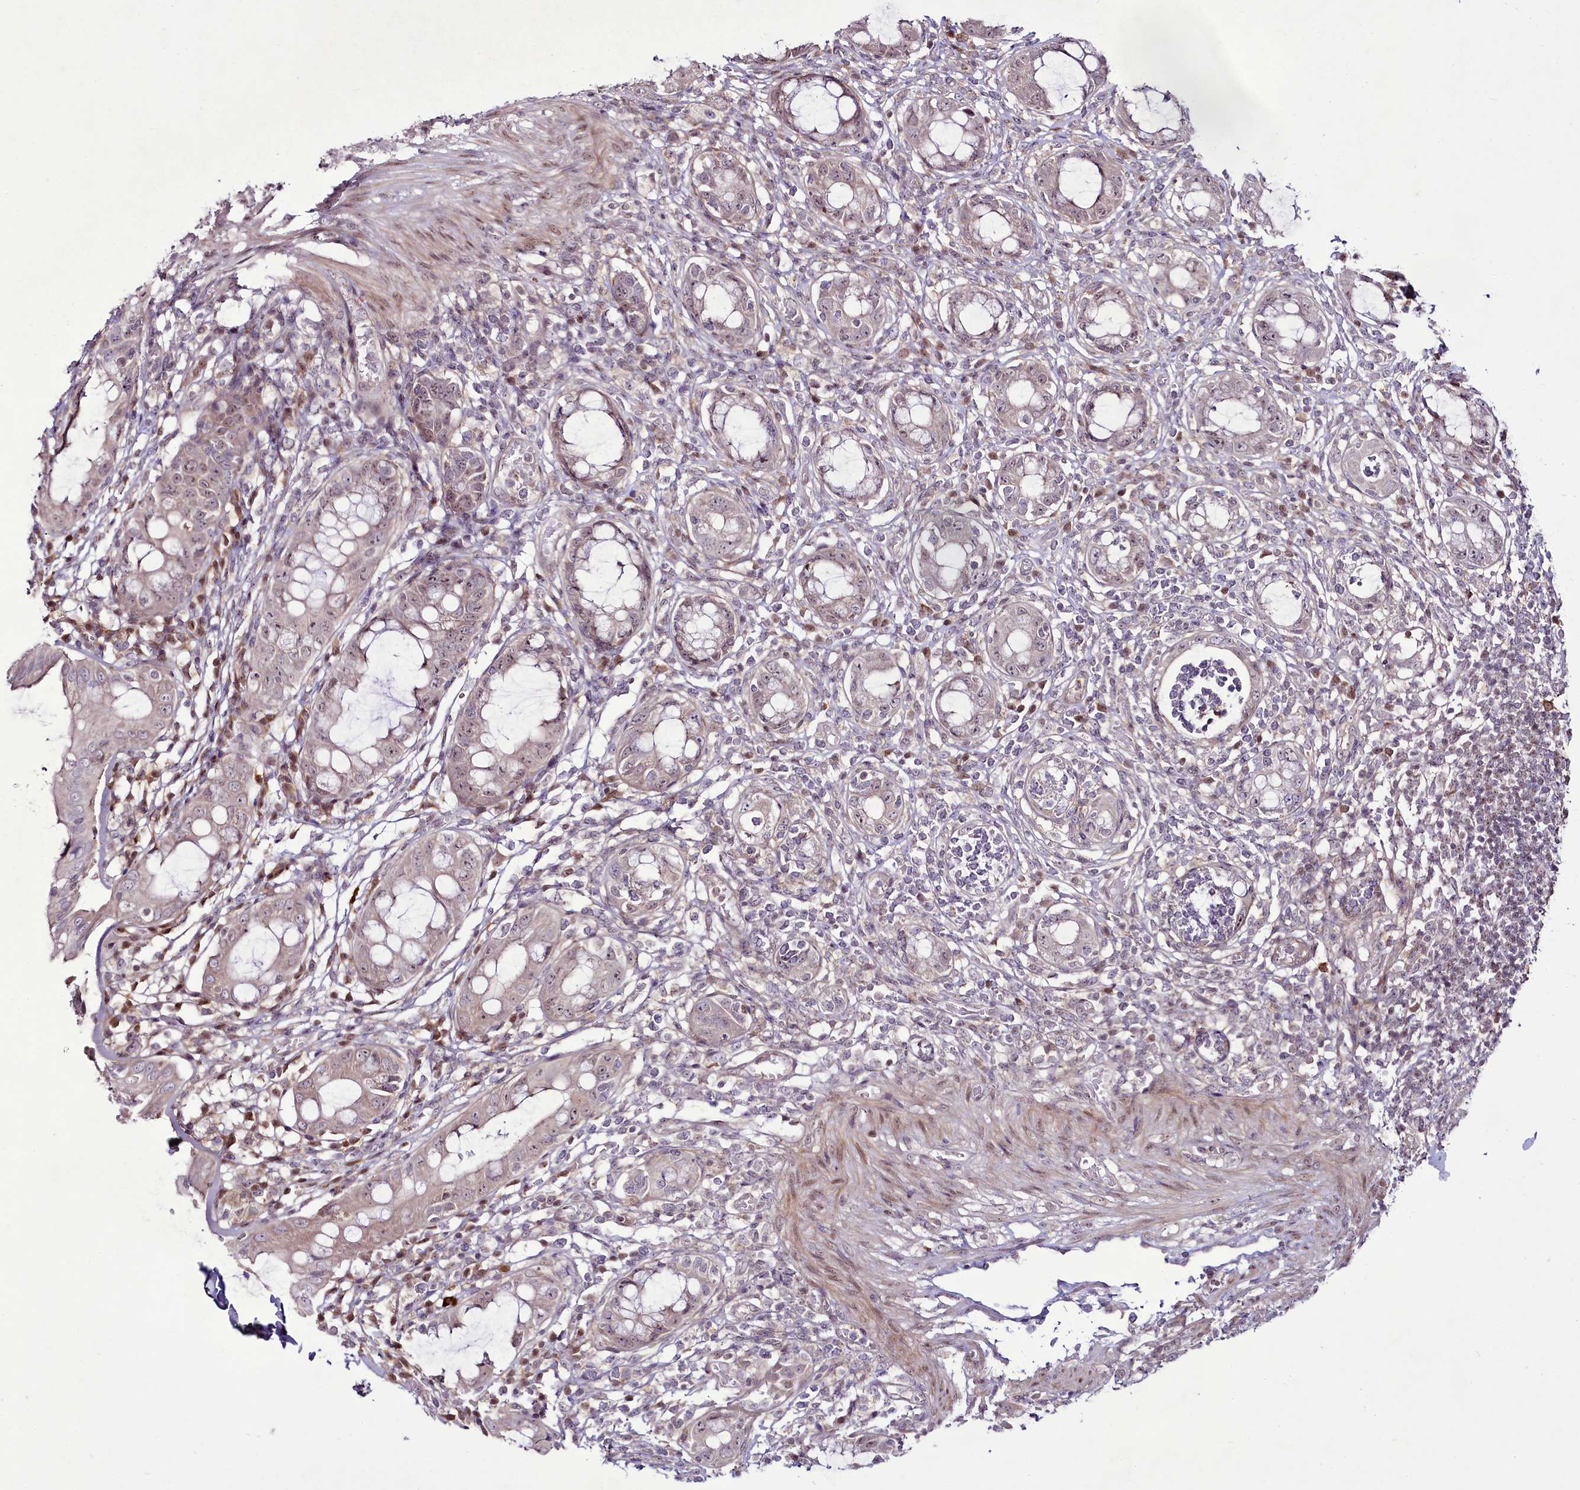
{"staining": {"intensity": "weak", "quantity": "25%-75%", "location": "cytoplasmic/membranous,nuclear"}, "tissue": "rectum", "cell_type": "Glandular cells", "image_type": "normal", "snomed": [{"axis": "morphology", "description": "Normal tissue, NOS"}, {"axis": "topography", "description": "Rectum"}], "caption": "Benign rectum shows weak cytoplasmic/membranous,nuclear staining in approximately 25%-75% of glandular cells The staining is performed using DAB brown chromogen to label protein expression. The nuclei are counter-stained blue using hematoxylin..", "gene": "RSBN1", "patient": {"sex": "female", "age": 57}}